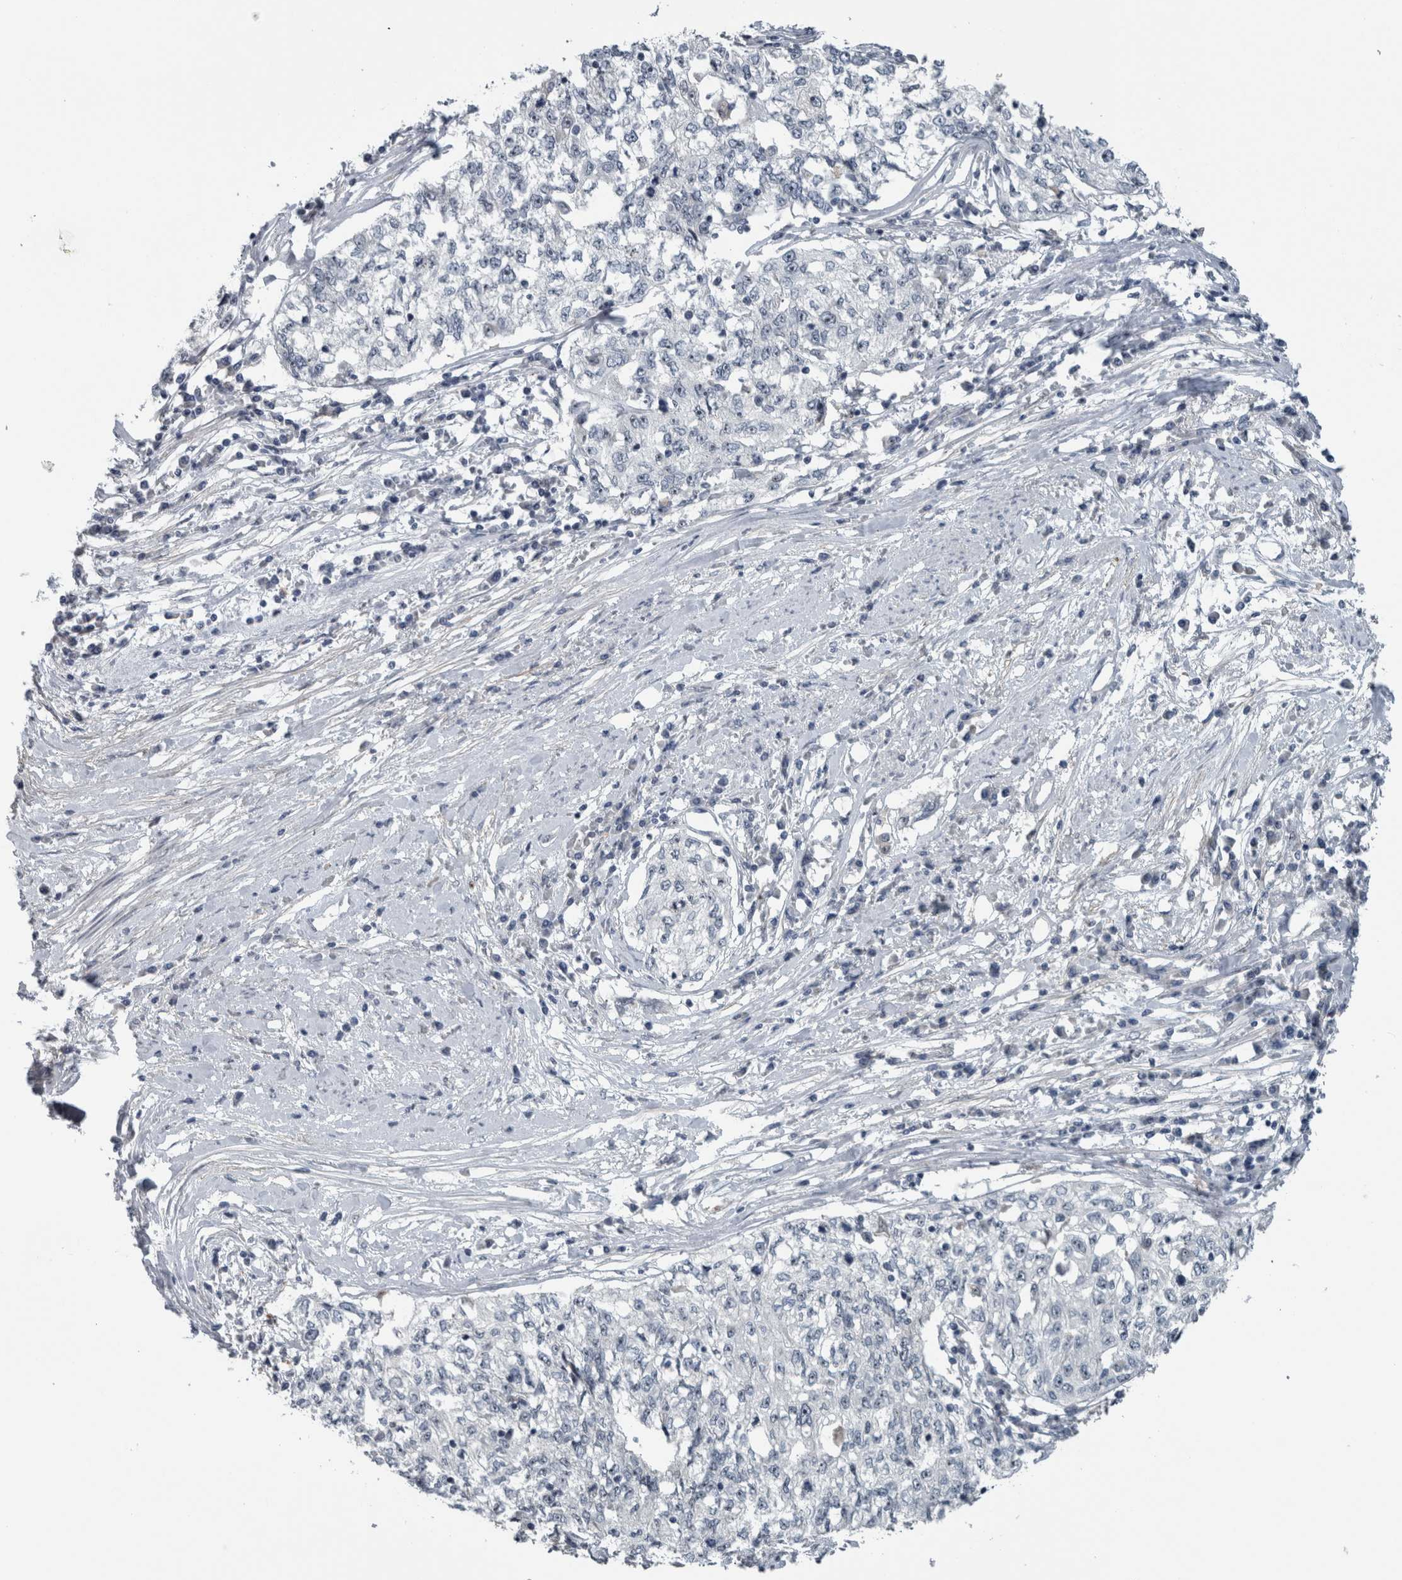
{"staining": {"intensity": "negative", "quantity": "none", "location": "none"}, "tissue": "cervical cancer", "cell_type": "Tumor cells", "image_type": "cancer", "snomed": [{"axis": "morphology", "description": "Squamous cell carcinoma, NOS"}, {"axis": "topography", "description": "Cervix"}], "caption": "Immunohistochemistry image of neoplastic tissue: human cervical cancer stained with DAB (3,3'-diaminobenzidine) displays no significant protein positivity in tumor cells.", "gene": "UTP6", "patient": {"sex": "female", "age": 57}}